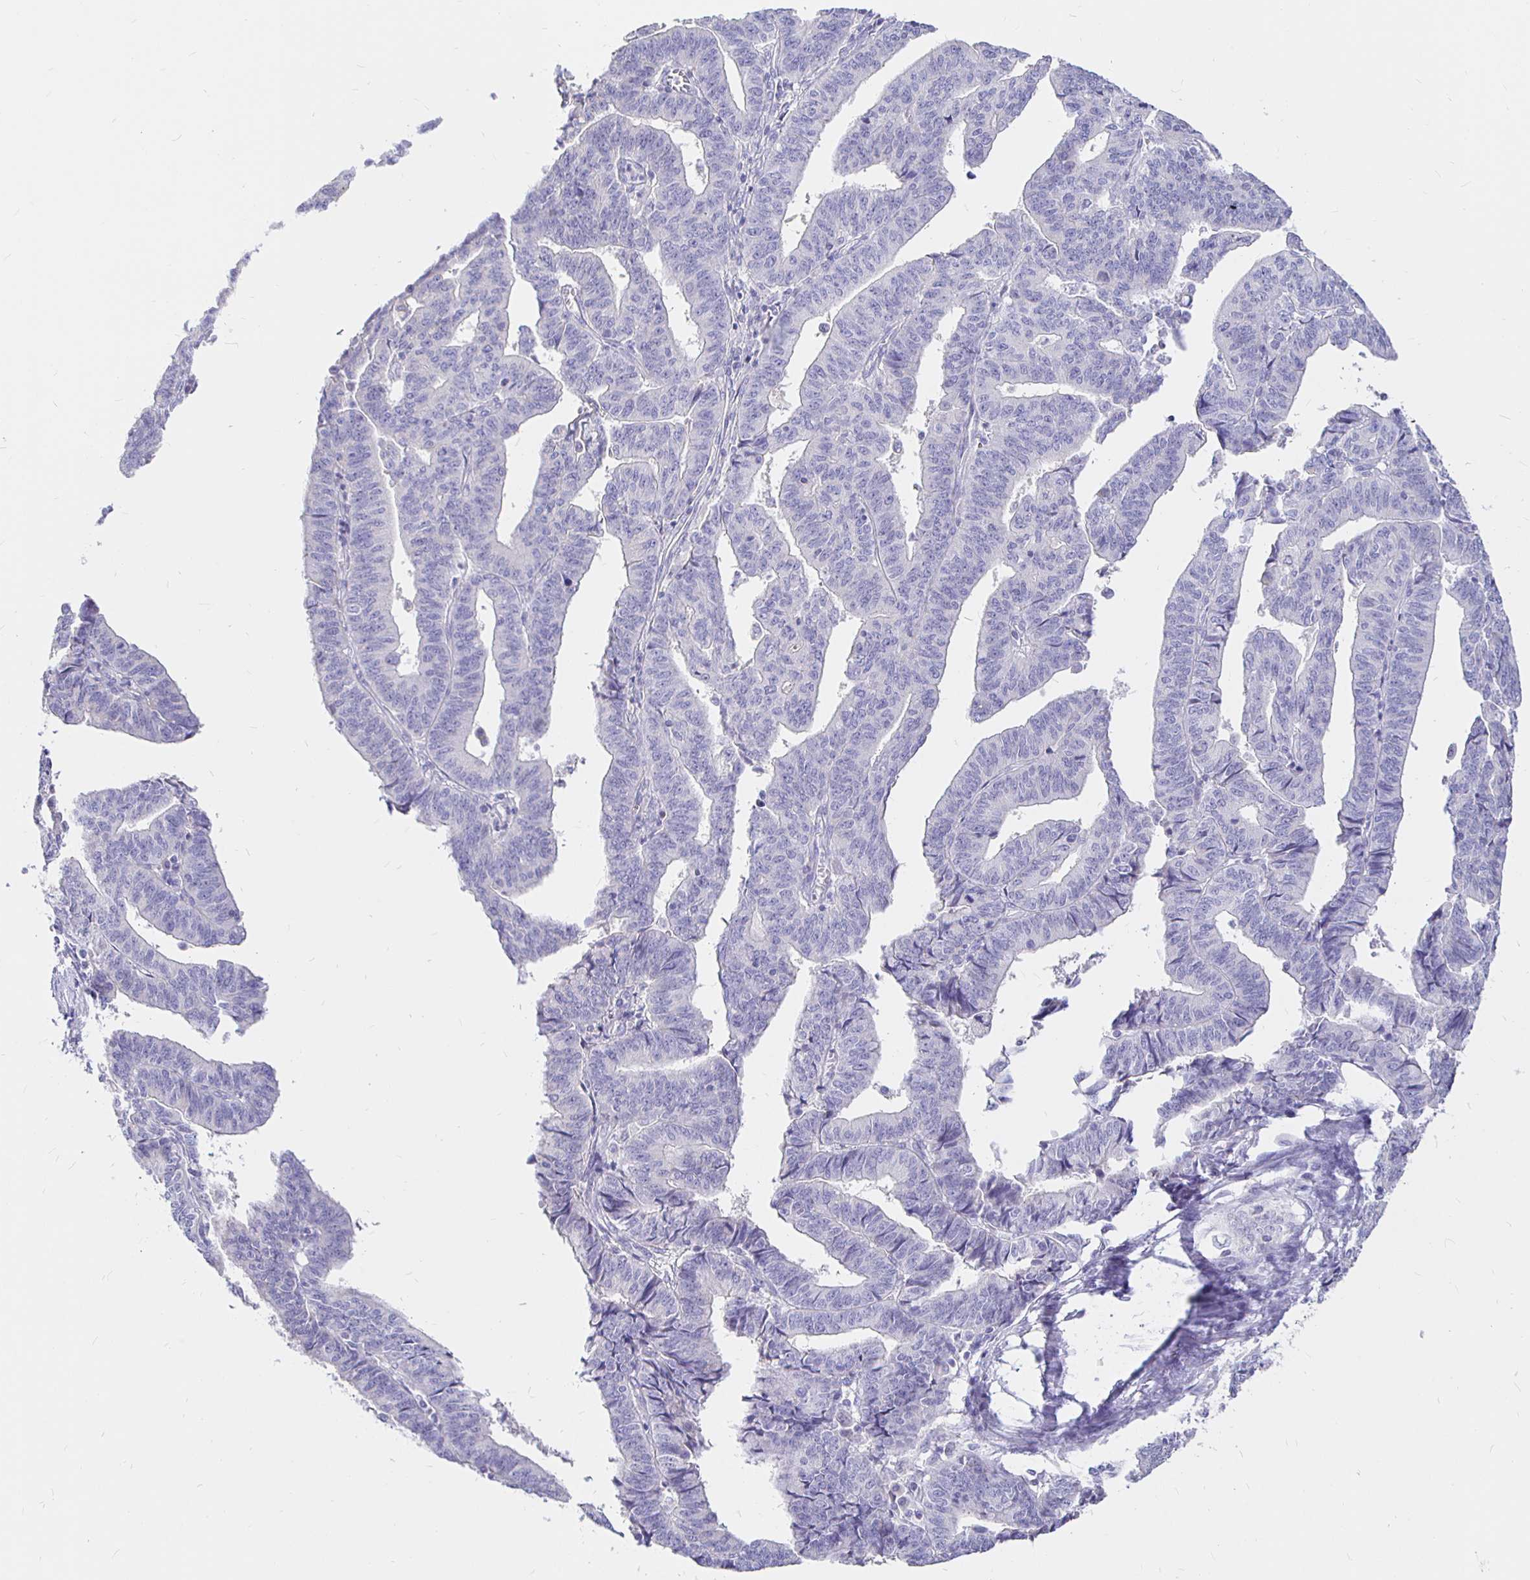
{"staining": {"intensity": "negative", "quantity": "none", "location": "none"}, "tissue": "endometrial cancer", "cell_type": "Tumor cells", "image_type": "cancer", "snomed": [{"axis": "morphology", "description": "Adenocarcinoma, NOS"}, {"axis": "topography", "description": "Endometrium"}], "caption": "Tumor cells show no significant protein staining in endometrial adenocarcinoma.", "gene": "NECAB1", "patient": {"sex": "female", "age": 65}}